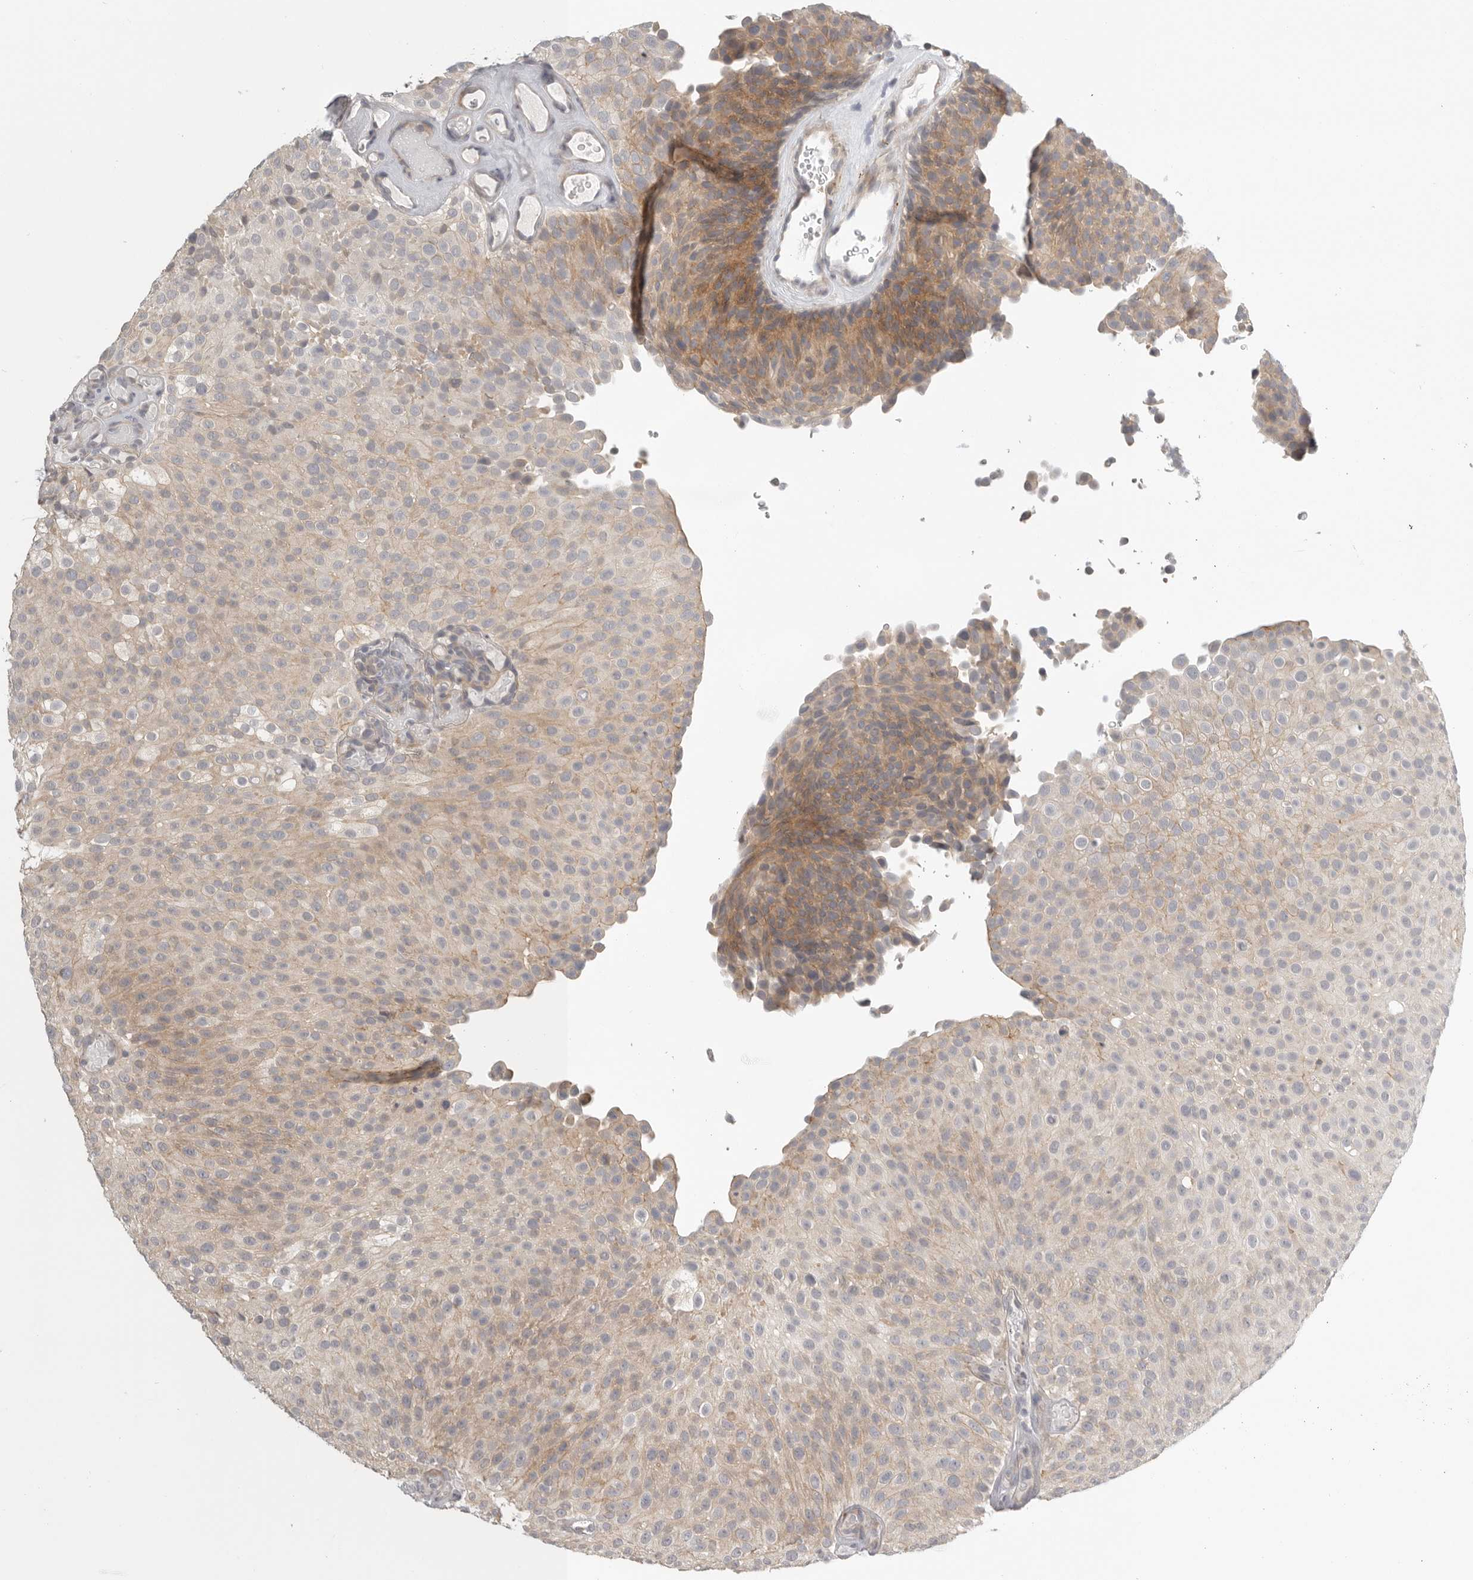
{"staining": {"intensity": "moderate", "quantity": "<25%", "location": "cytoplasmic/membranous"}, "tissue": "urothelial cancer", "cell_type": "Tumor cells", "image_type": "cancer", "snomed": [{"axis": "morphology", "description": "Urothelial carcinoma, Low grade"}, {"axis": "topography", "description": "Urinary bladder"}], "caption": "The image exhibits immunohistochemical staining of urothelial cancer. There is moderate cytoplasmic/membranous expression is seen in approximately <25% of tumor cells.", "gene": "STAB2", "patient": {"sex": "male", "age": 78}}